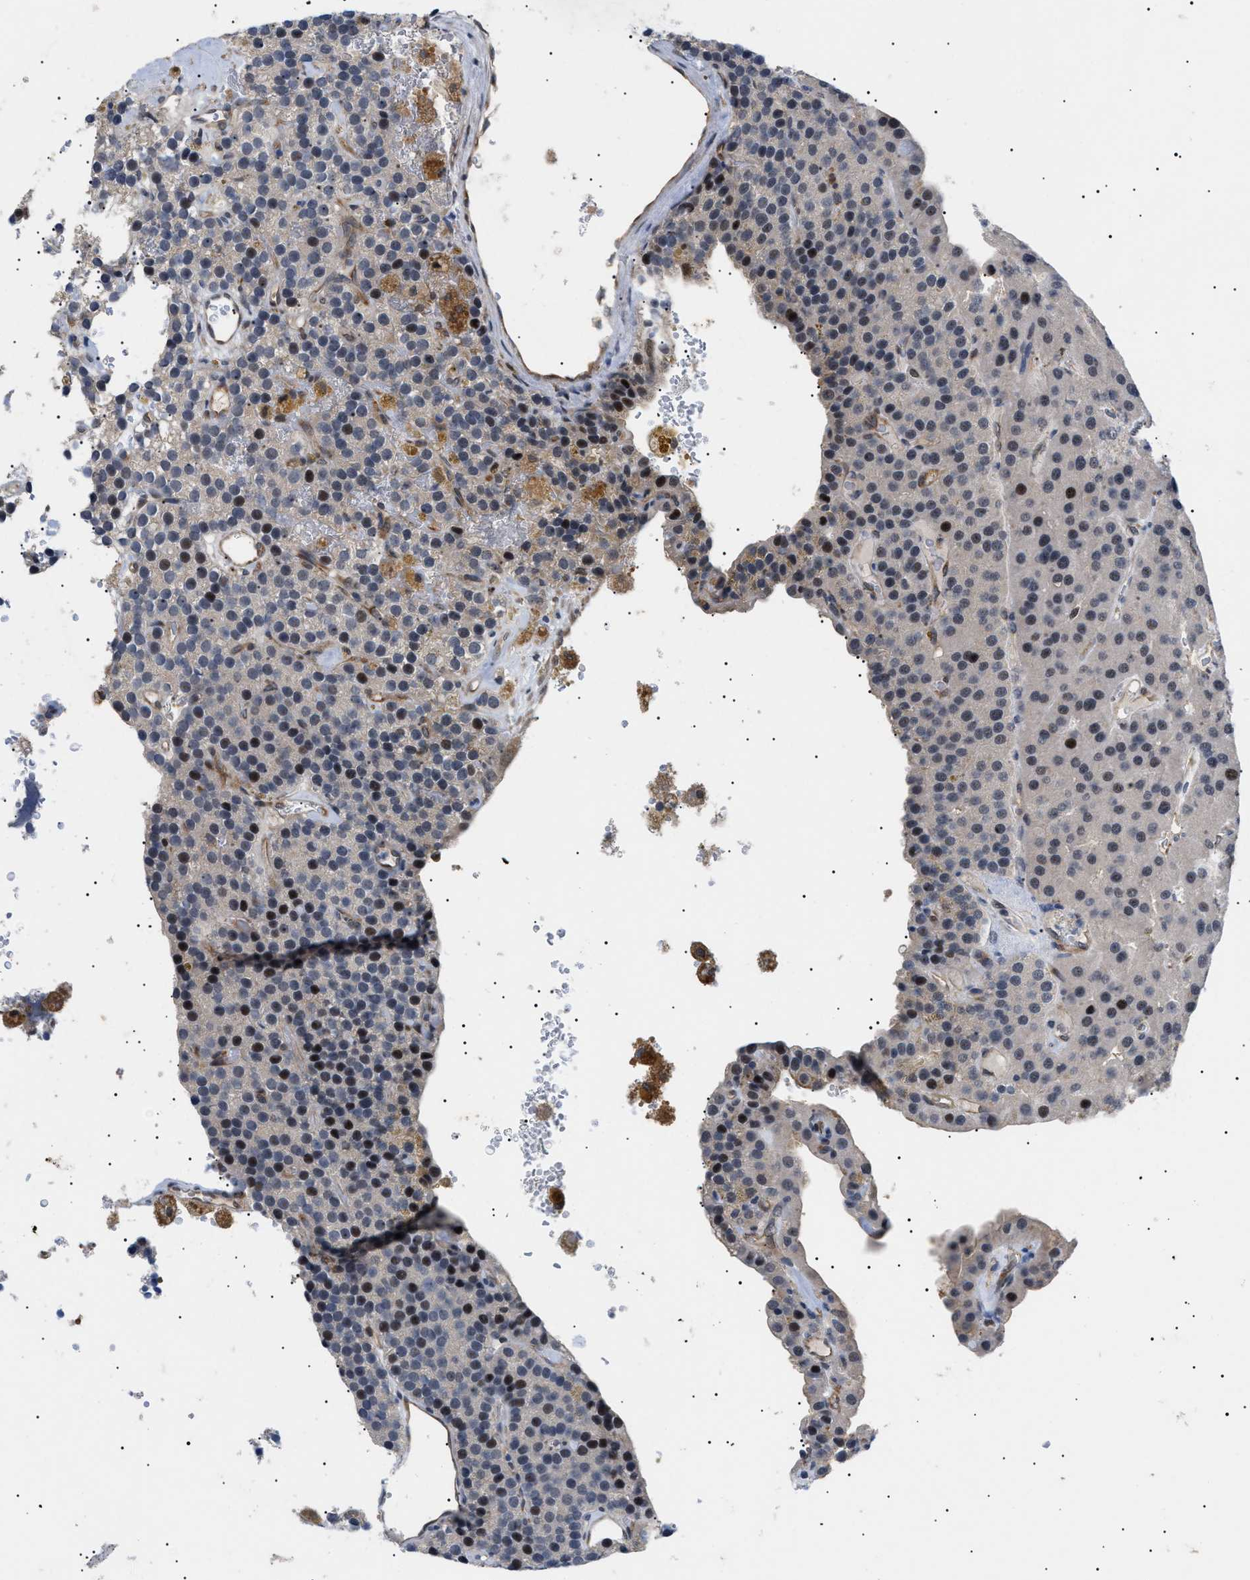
{"staining": {"intensity": "negative", "quantity": "none", "location": "none"}, "tissue": "parathyroid gland", "cell_type": "Glandular cells", "image_type": "normal", "snomed": [{"axis": "morphology", "description": "Normal tissue, NOS"}, {"axis": "morphology", "description": "Adenoma, NOS"}, {"axis": "topography", "description": "Parathyroid gland"}], "caption": "This is a image of immunohistochemistry staining of unremarkable parathyroid gland, which shows no staining in glandular cells.", "gene": "GARRE1", "patient": {"sex": "female", "age": 86}}